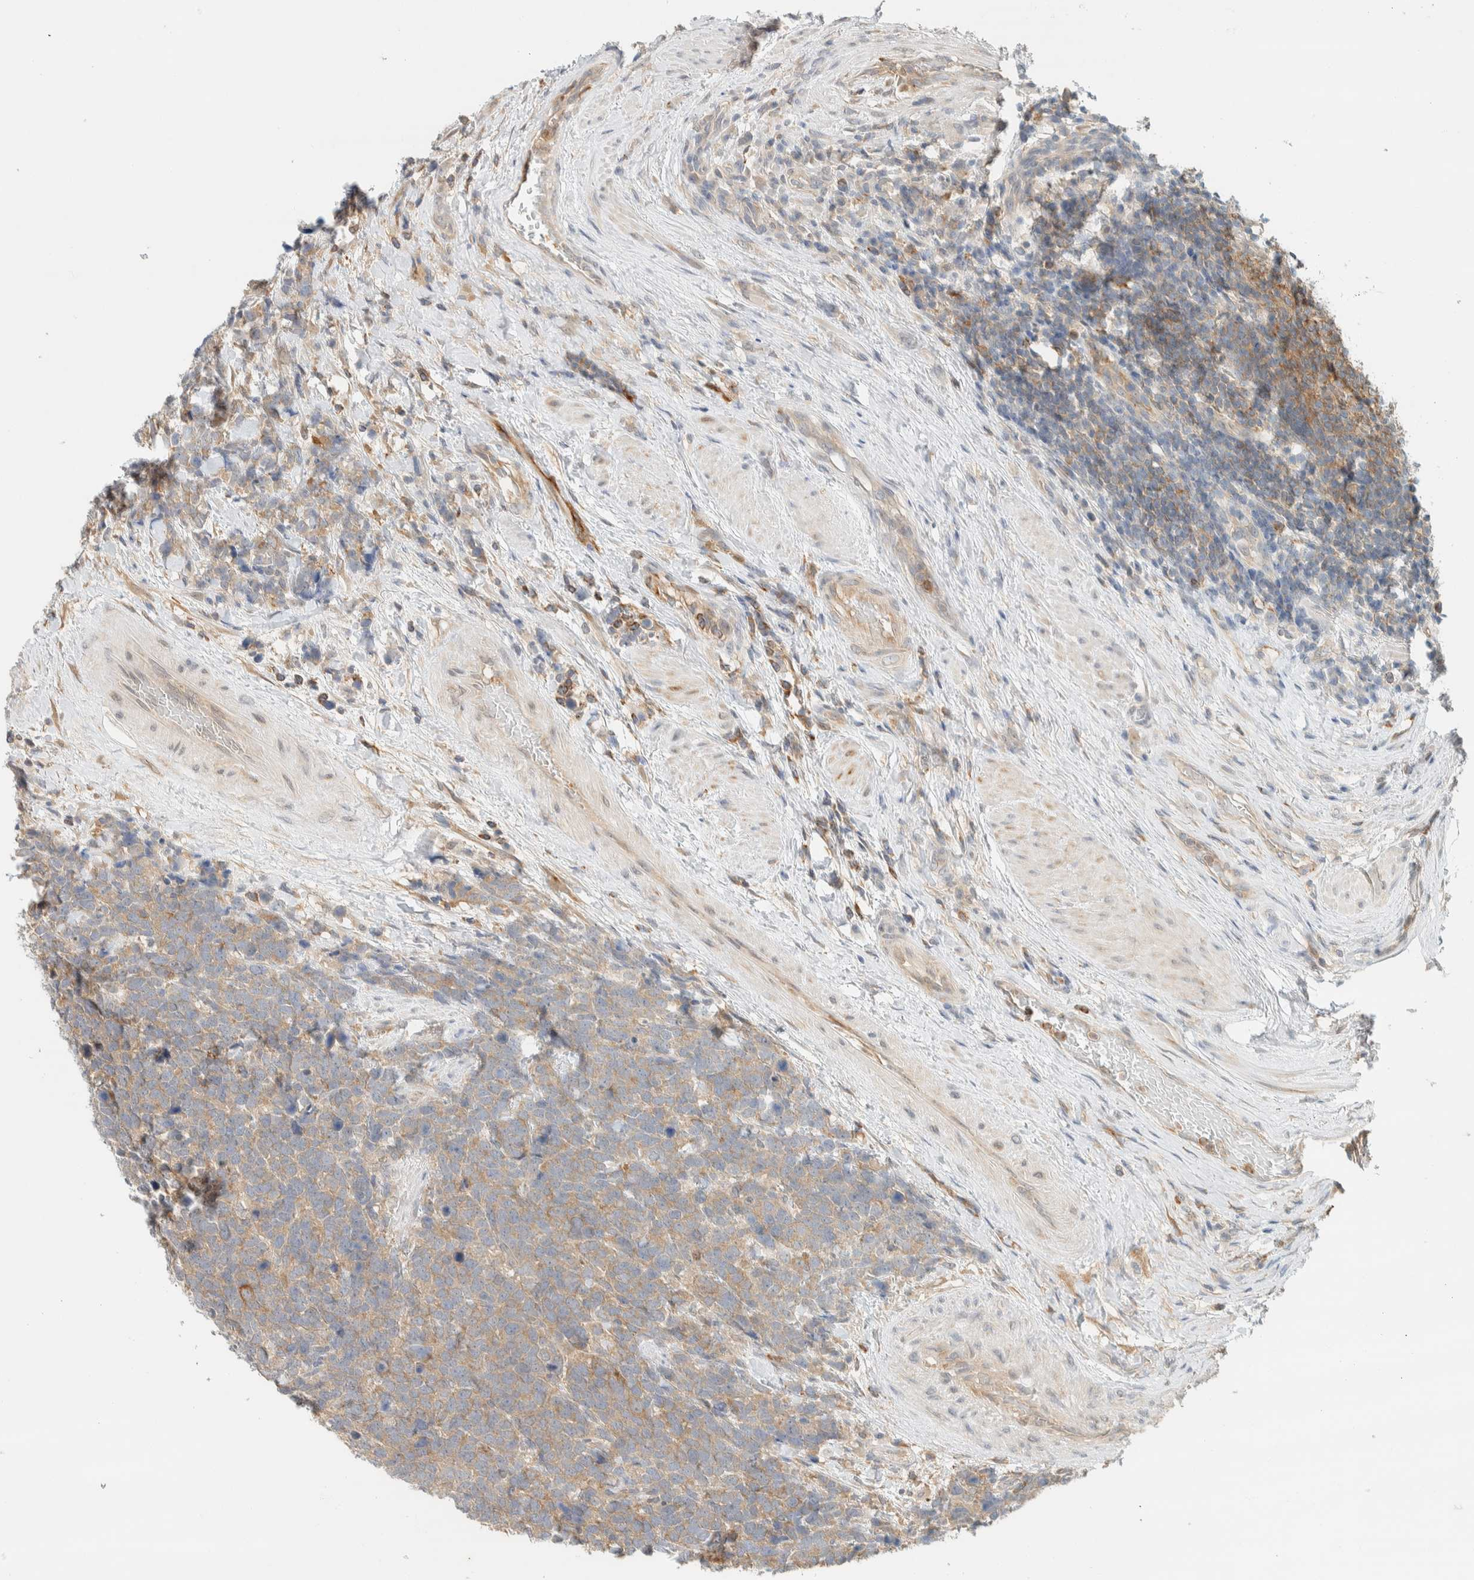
{"staining": {"intensity": "weak", "quantity": ">75%", "location": "cytoplasmic/membranous"}, "tissue": "urothelial cancer", "cell_type": "Tumor cells", "image_type": "cancer", "snomed": [{"axis": "morphology", "description": "Urothelial carcinoma, High grade"}, {"axis": "topography", "description": "Urinary bladder"}], "caption": "Protein expression analysis of human urothelial cancer reveals weak cytoplasmic/membranous staining in about >75% of tumor cells.", "gene": "RAB11FIP1", "patient": {"sex": "female", "age": 82}}